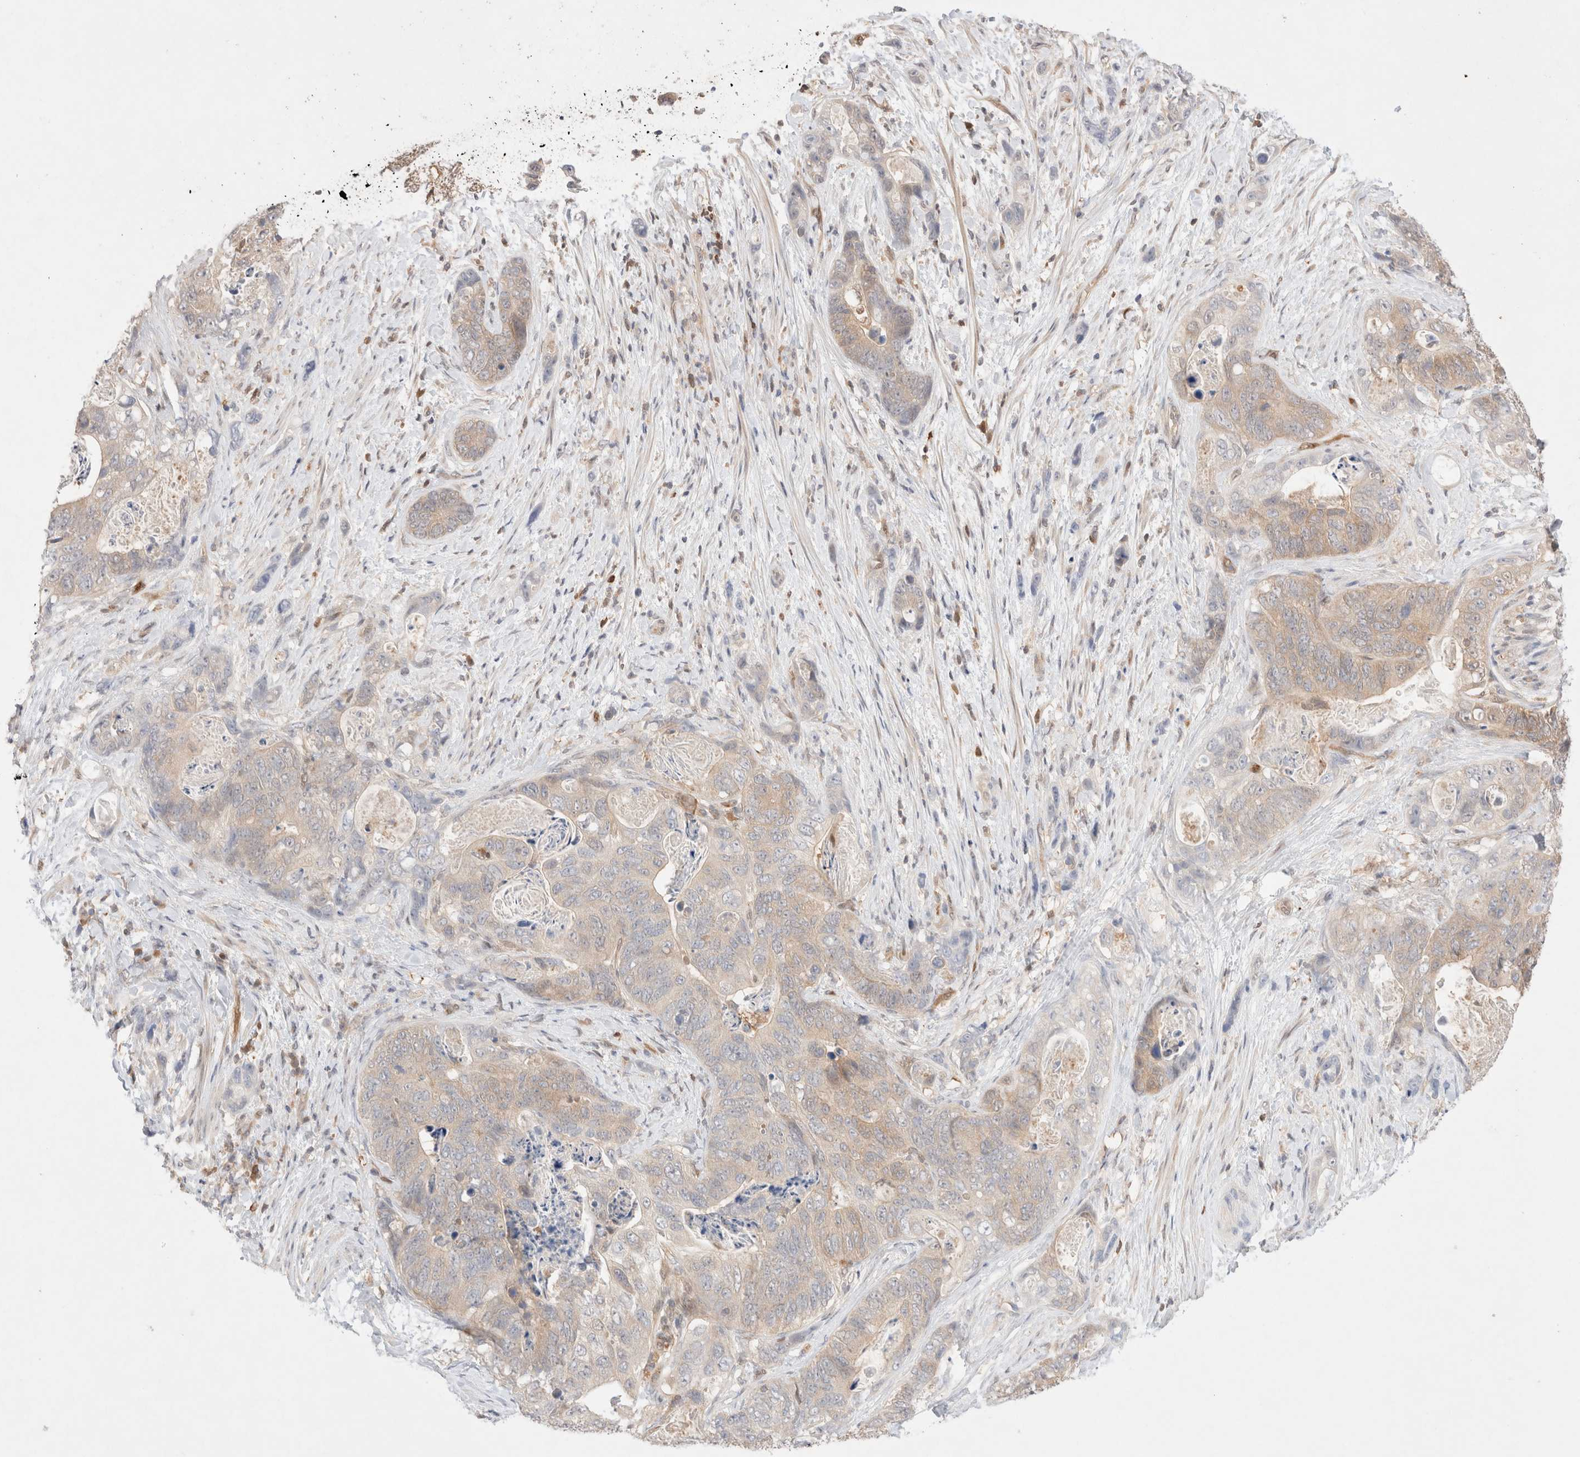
{"staining": {"intensity": "weak", "quantity": "<25%", "location": "cytoplasmic/membranous"}, "tissue": "stomach cancer", "cell_type": "Tumor cells", "image_type": "cancer", "snomed": [{"axis": "morphology", "description": "Normal tissue, NOS"}, {"axis": "morphology", "description": "Adenocarcinoma, NOS"}, {"axis": "topography", "description": "Stomach"}], "caption": "This is an immunohistochemistry (IHC) photomicrograph of stomach adenocarcinoma. There is no expression in tumor cells.", "gene": "STARD10", "patient": {"sex": "female", "age": 89}}